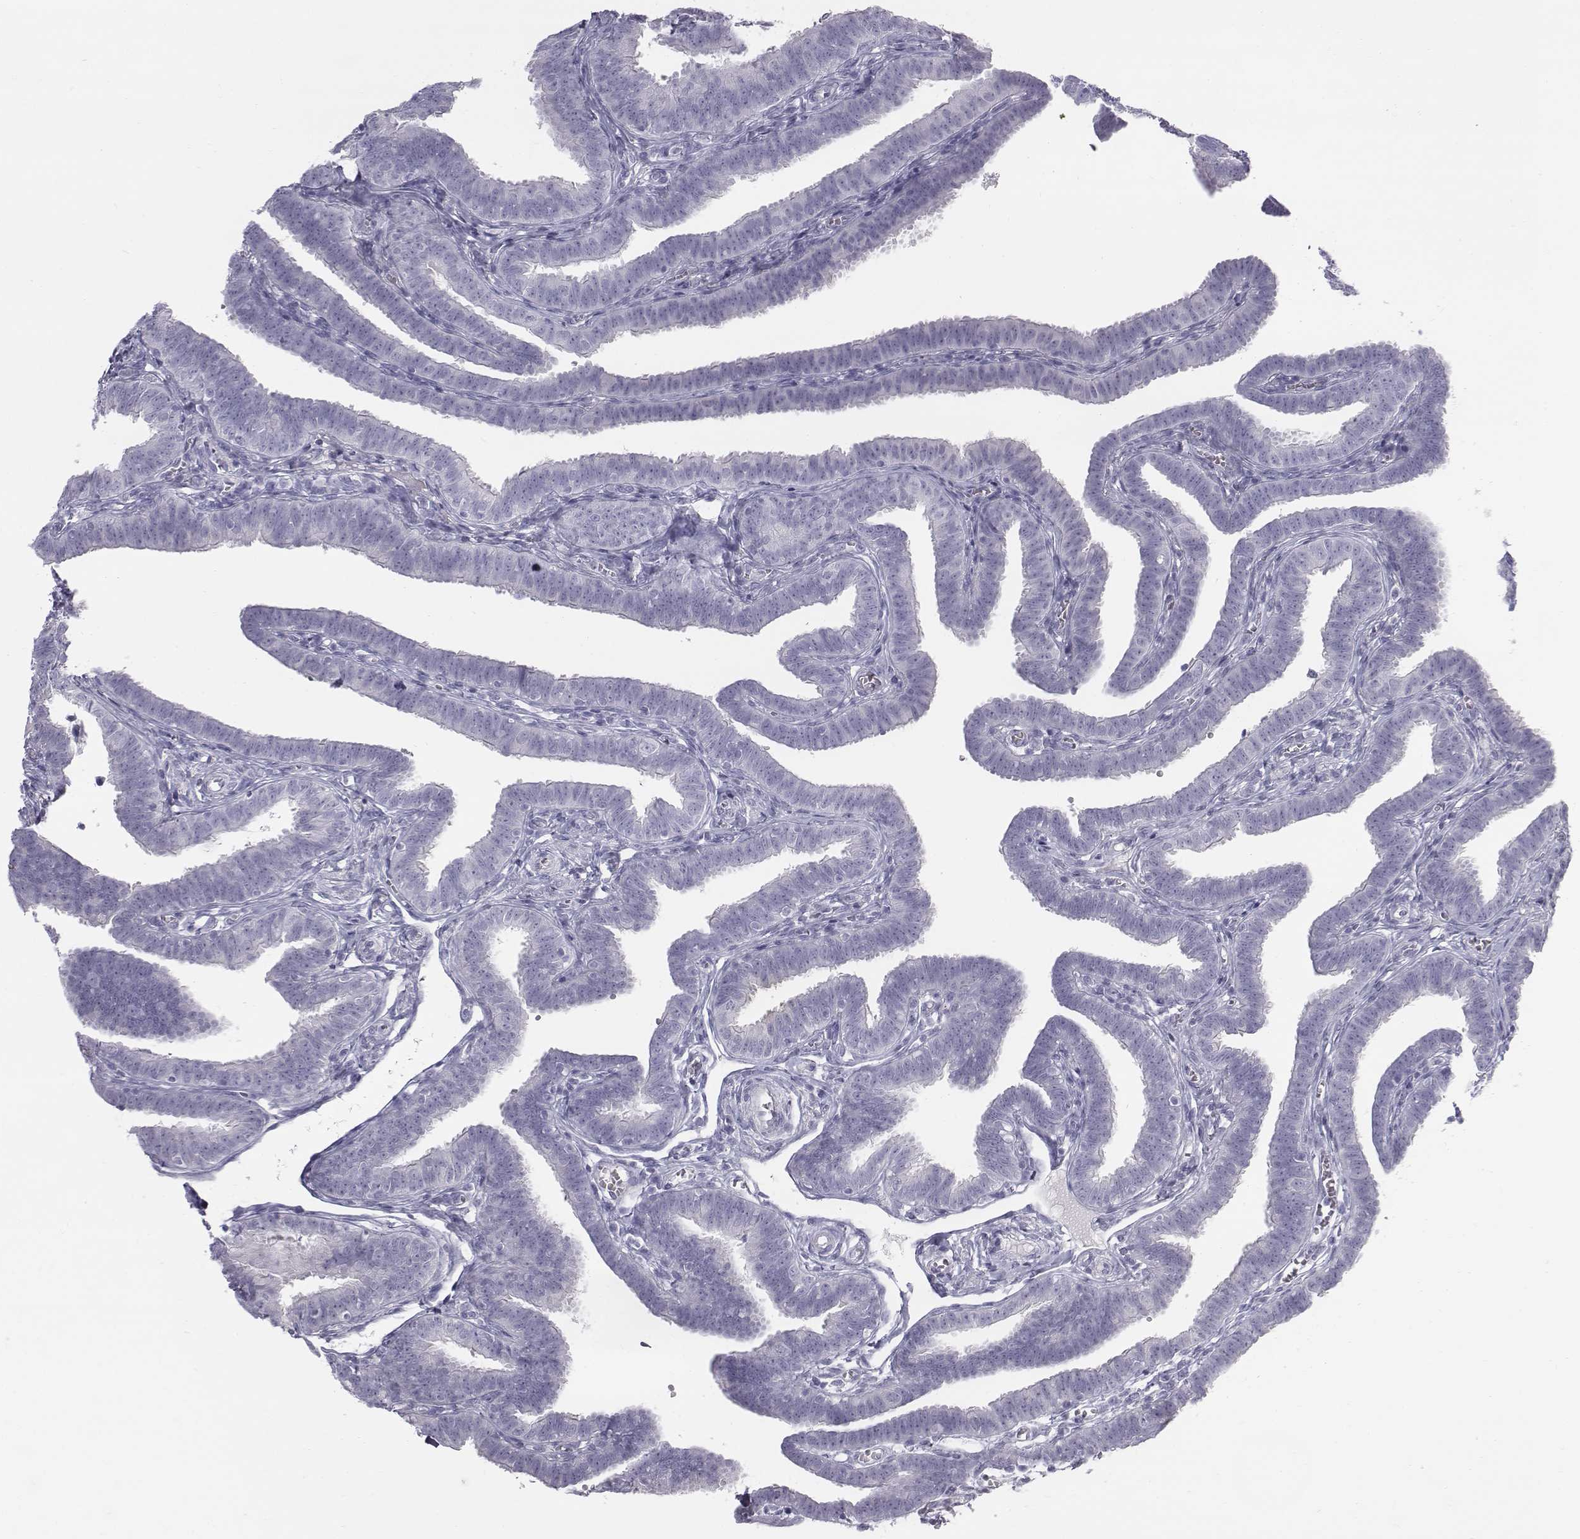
{"staining": {"intensity": "negative", "quantity": "none", "location": "none"}, "tissue": "fallopian tube", "cell_type": "Glandular cells", "image_type": "normal", "snomed": [{"axis": "morphology", "description": "Normal tissue, NOS"}, {"axis": "topography", "description": "Fallopian tube"}], "caption": "This is a photomicrograph of immunohistochemistry (IHC) staining of benign fallopian tube, which shows no expression in glandular cells. (DAB (3,3'-diaminobenzidine) immunohistochemistry (IHC), high magnification).", "gene": "C6orf58", "patient": {"sex": "female", "age": 25}}